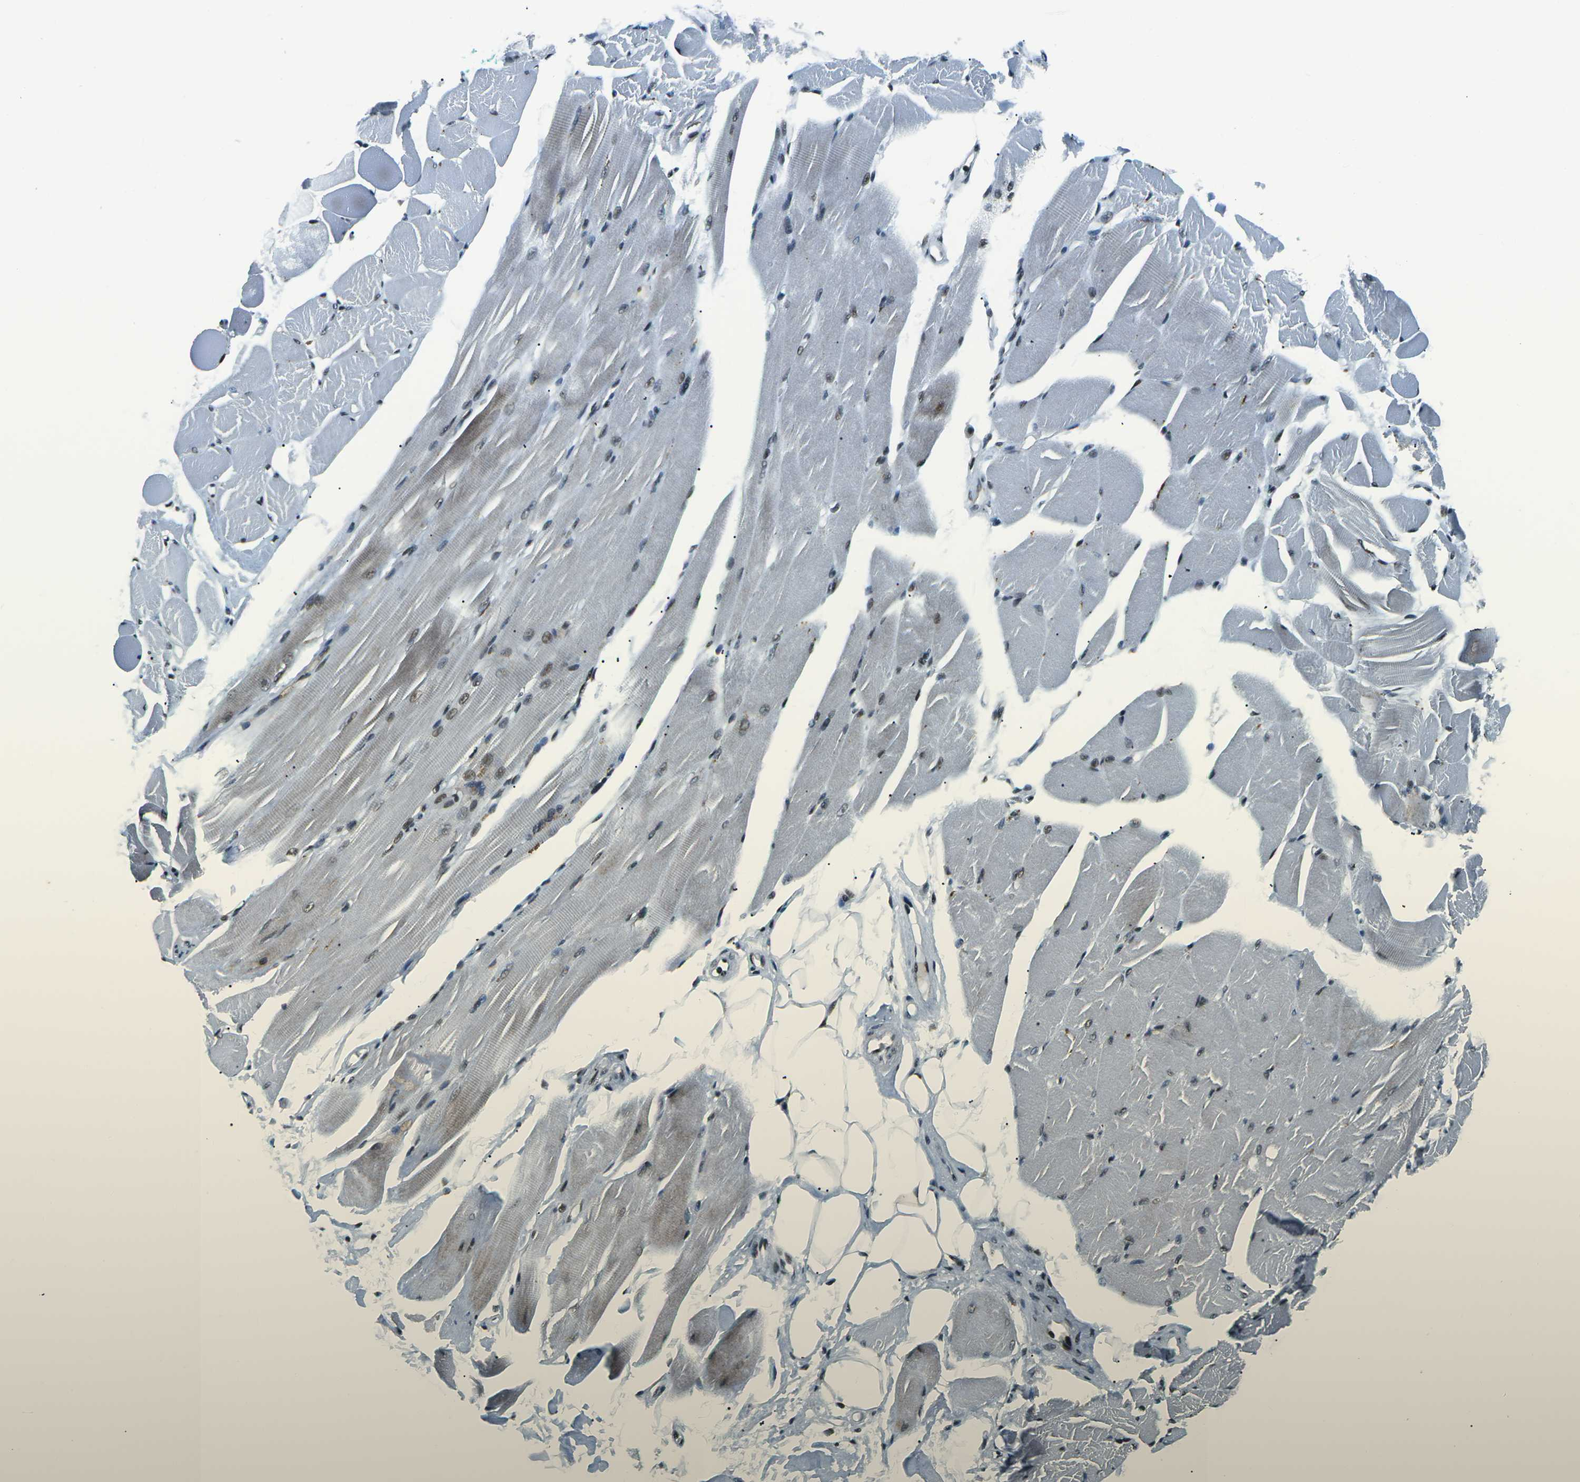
{"staining": {"intensity": "moderate", "quantity": "25%-75%", "location": "cytoplasmic/membranous,nuclear"}, "tissue": "skeletal muscle", "cell_type": "Myocytes", "image_type": "normal", "snomed": [{"axis": "morphology", "description": "Normal tissue, NOS"}, {"axis": "topography", "description": "Skeletal muscle"}, {"axis": "topography", "description": "Peripheral nerve tissue"}], "caption": "IHC (DAB) staining of benign skeletal muscle exhibits moderate cytoplasmic/membranous,nuclear protein staining in approximately 25%-75% of myocytes.", "gene": "RBL2", "patient": {"sex": "female", "age": 84}}